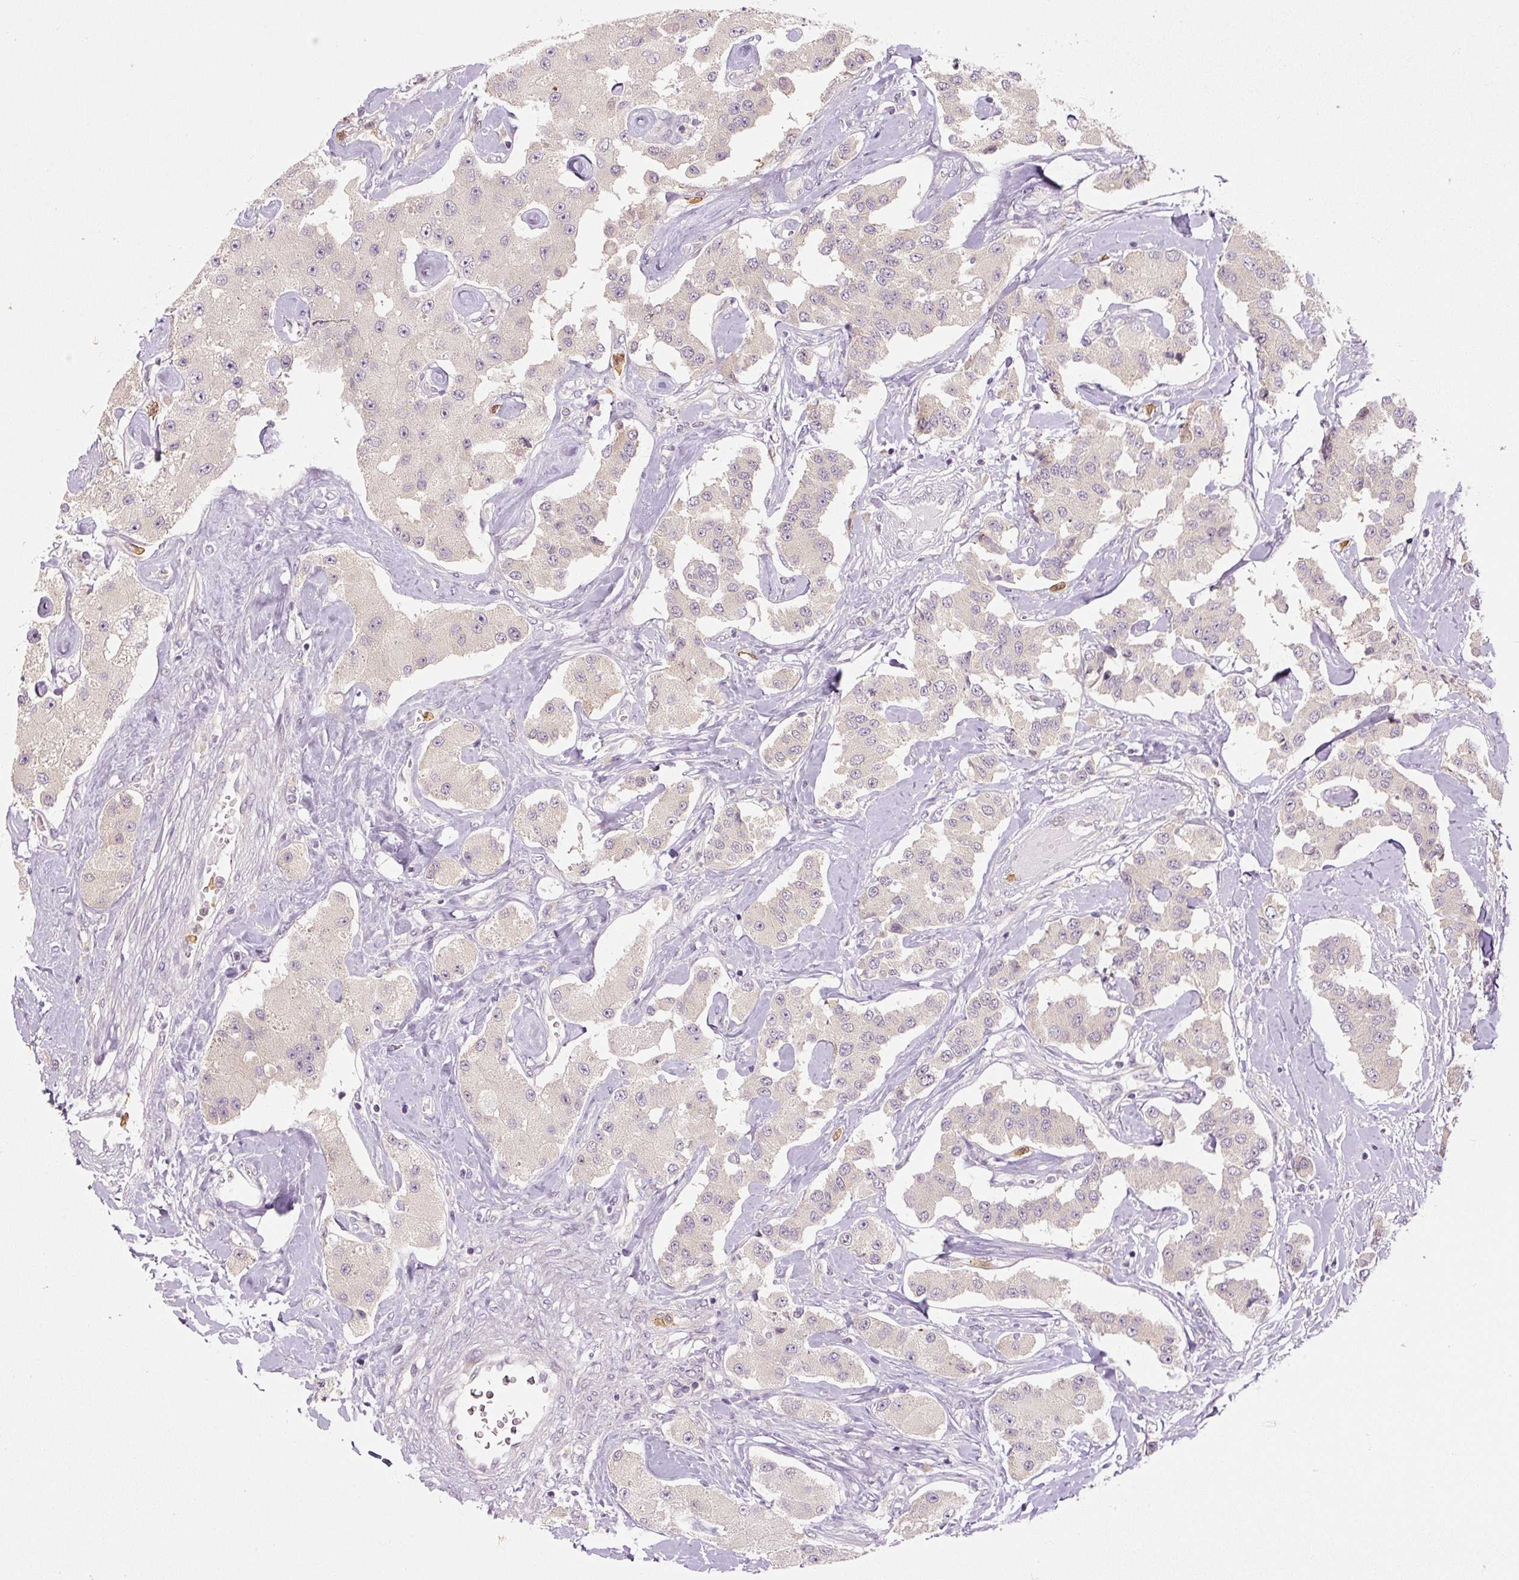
{"staining": {"intensity": "negative", "quantity": "none", "location": "none"}, "tissue": "carcinoid", "cell_type": "Tumor cells", "image_type": "cancer", "snomed": [{"axis": "morphology", "description": "Carcinoid, malignant, NOS"}, {"axis": "topography", "description": "Pancreas"}], "caption": "Image shows no protein expression in tumor cells of carcinoid tissue. Nuclei are stained in blue.", "gene": "CTTNBP2", "patient": {"sex": "male", "age": 41}}